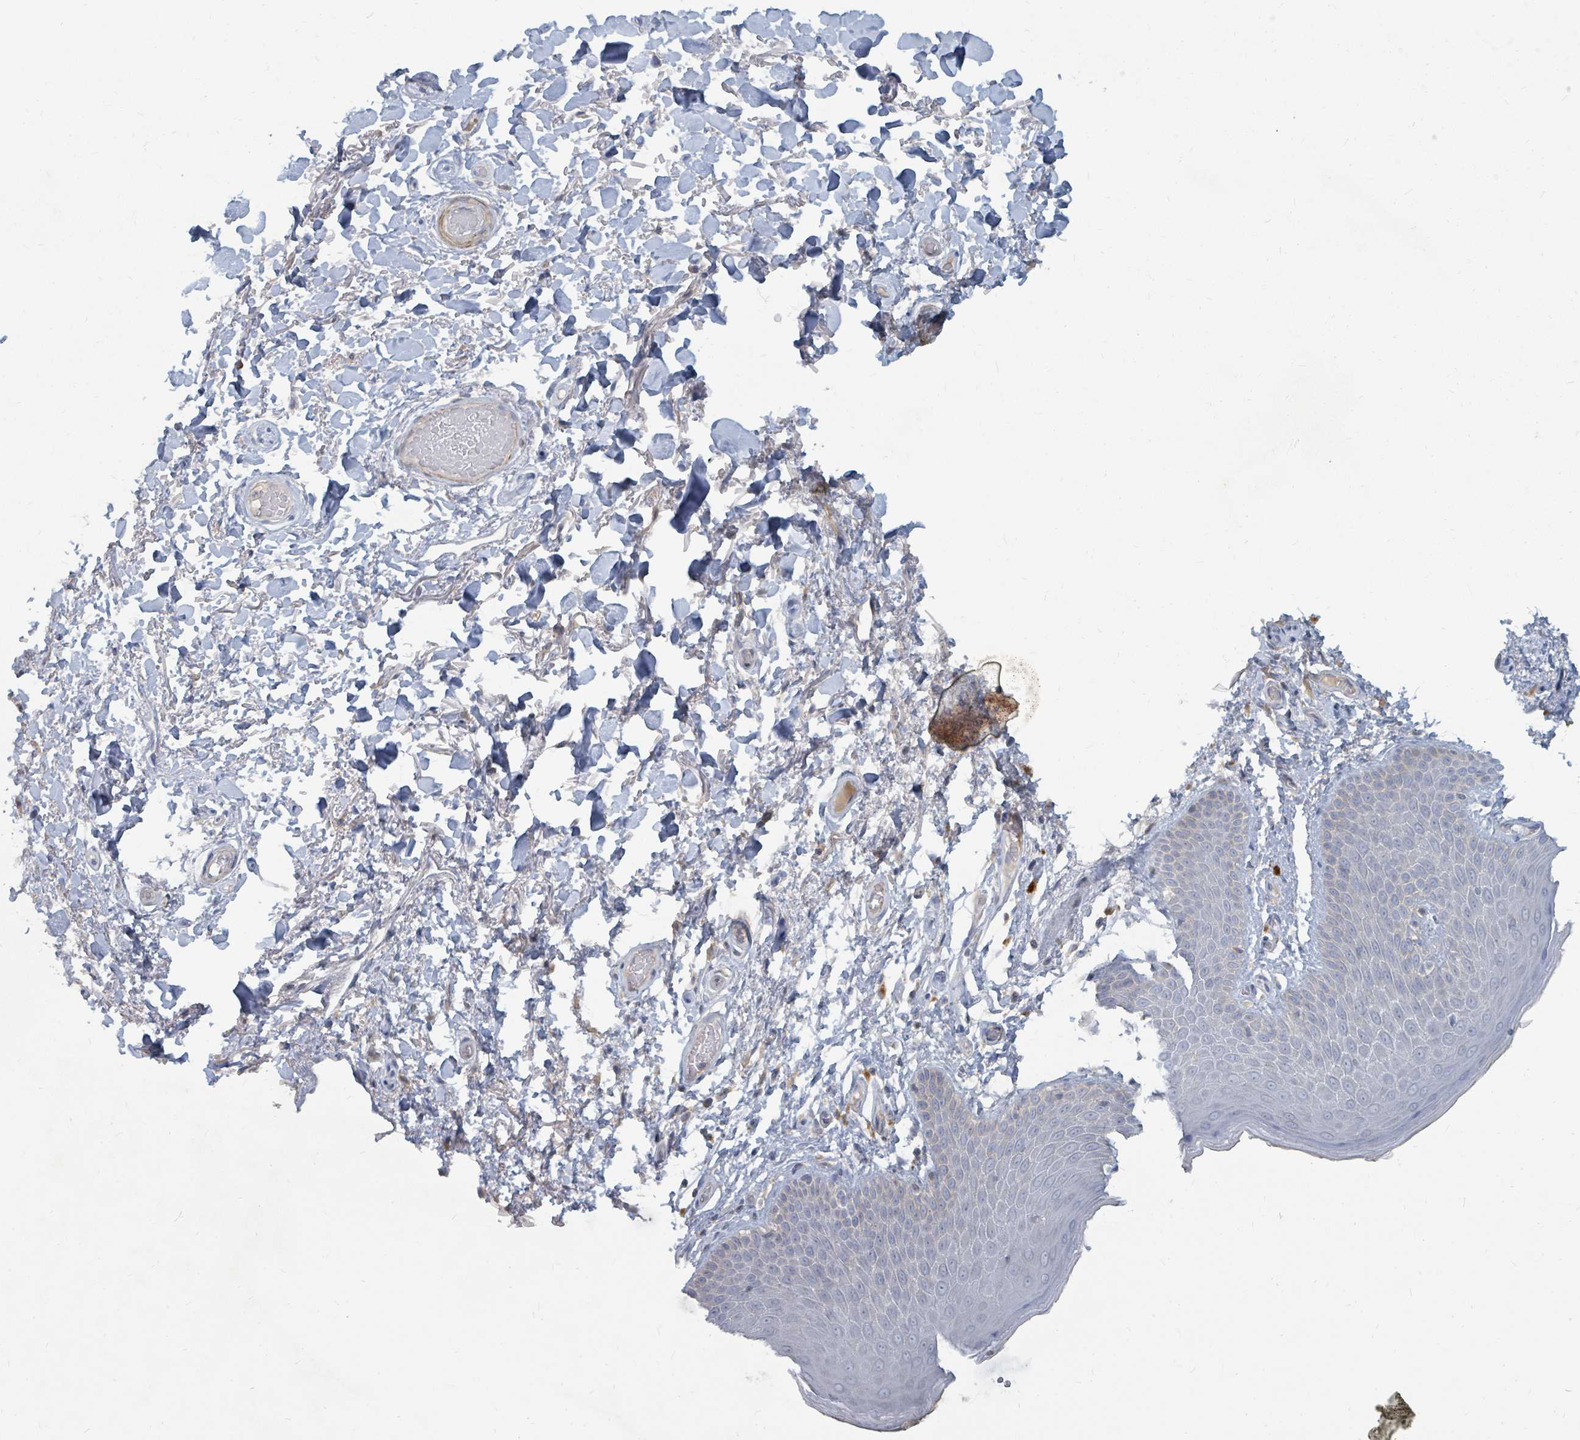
{"staining": {"intensity": "negative", "quantity": "none", "location": "none"}, "tissue": "skin", "cell_type": "Epidermal cells", "image_type": "normal", "snomed": [{"axis": "morphology", "description": "Normal tissue, NOS"}, {"axis": "topography", "description": "Anal"}], "caption": "High magnification brightfield microscopy of normal skin stained with DAB (brown) and counterstained with hematoxylin (blue): epidermal cells show no significant positivity.", "gene": "ARGFX", "patient": {"sex": "male", "age": 74}}